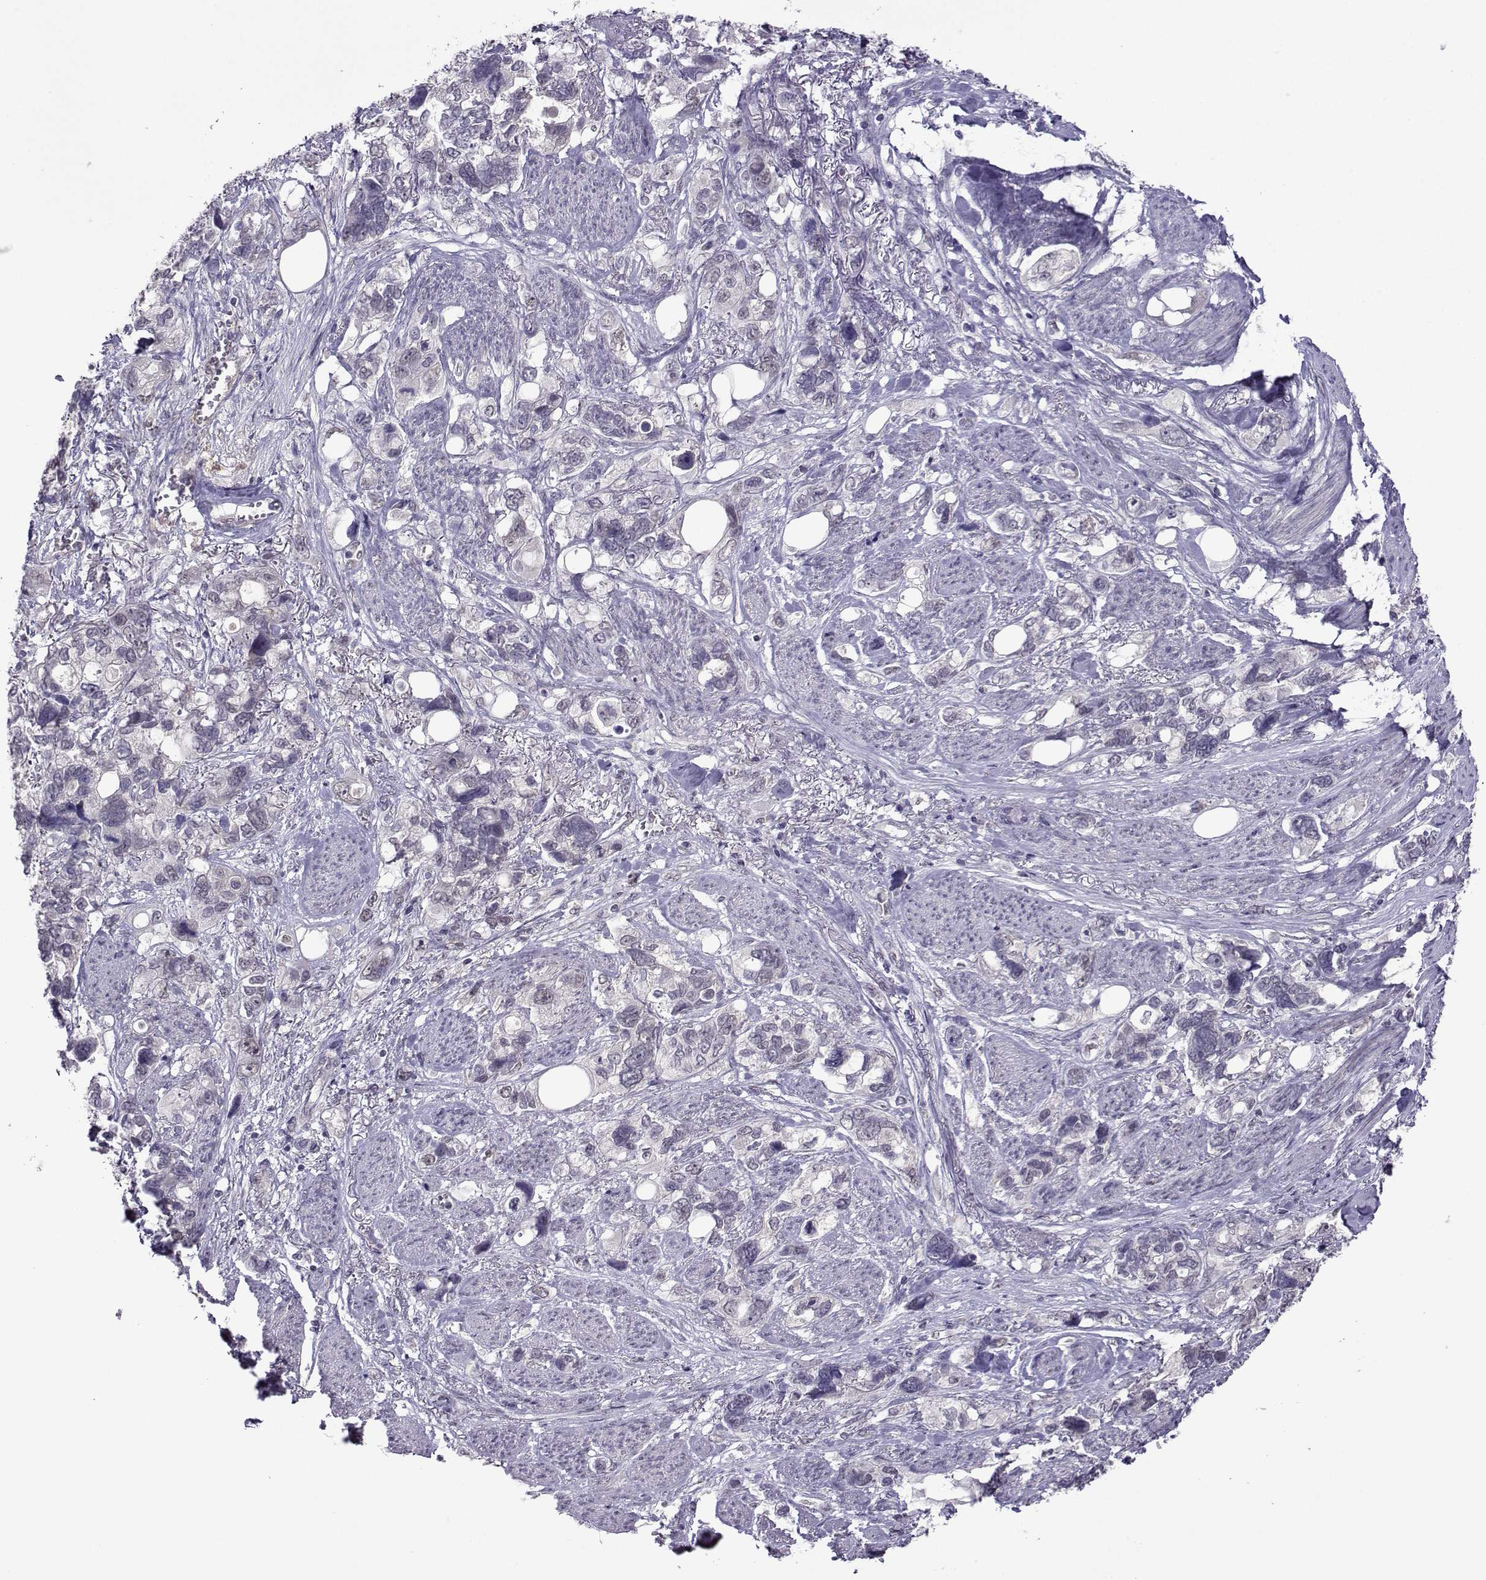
{"staining": {"intensity": "negative", "quantity": "none", "location": "none"}, "tissue": "stomach cancer", "cell_type": "Tumor cells", "image_type": "cancer", "snomed": [{"axis": "morphology", "description": "Adenocarcinoma, NOS"}, {"axis": "topography", "description": "Stomach, upper"}], "caption": "High power microscopy photomicrograph of an IHC histopathology image of stomach adenocarcinoma, revealing no significant staining in tumor cells. (DAB IHC with hematoxylin counter stain).", "gene": "DDX20", "patient": {"sex": "female", "age": 81}}